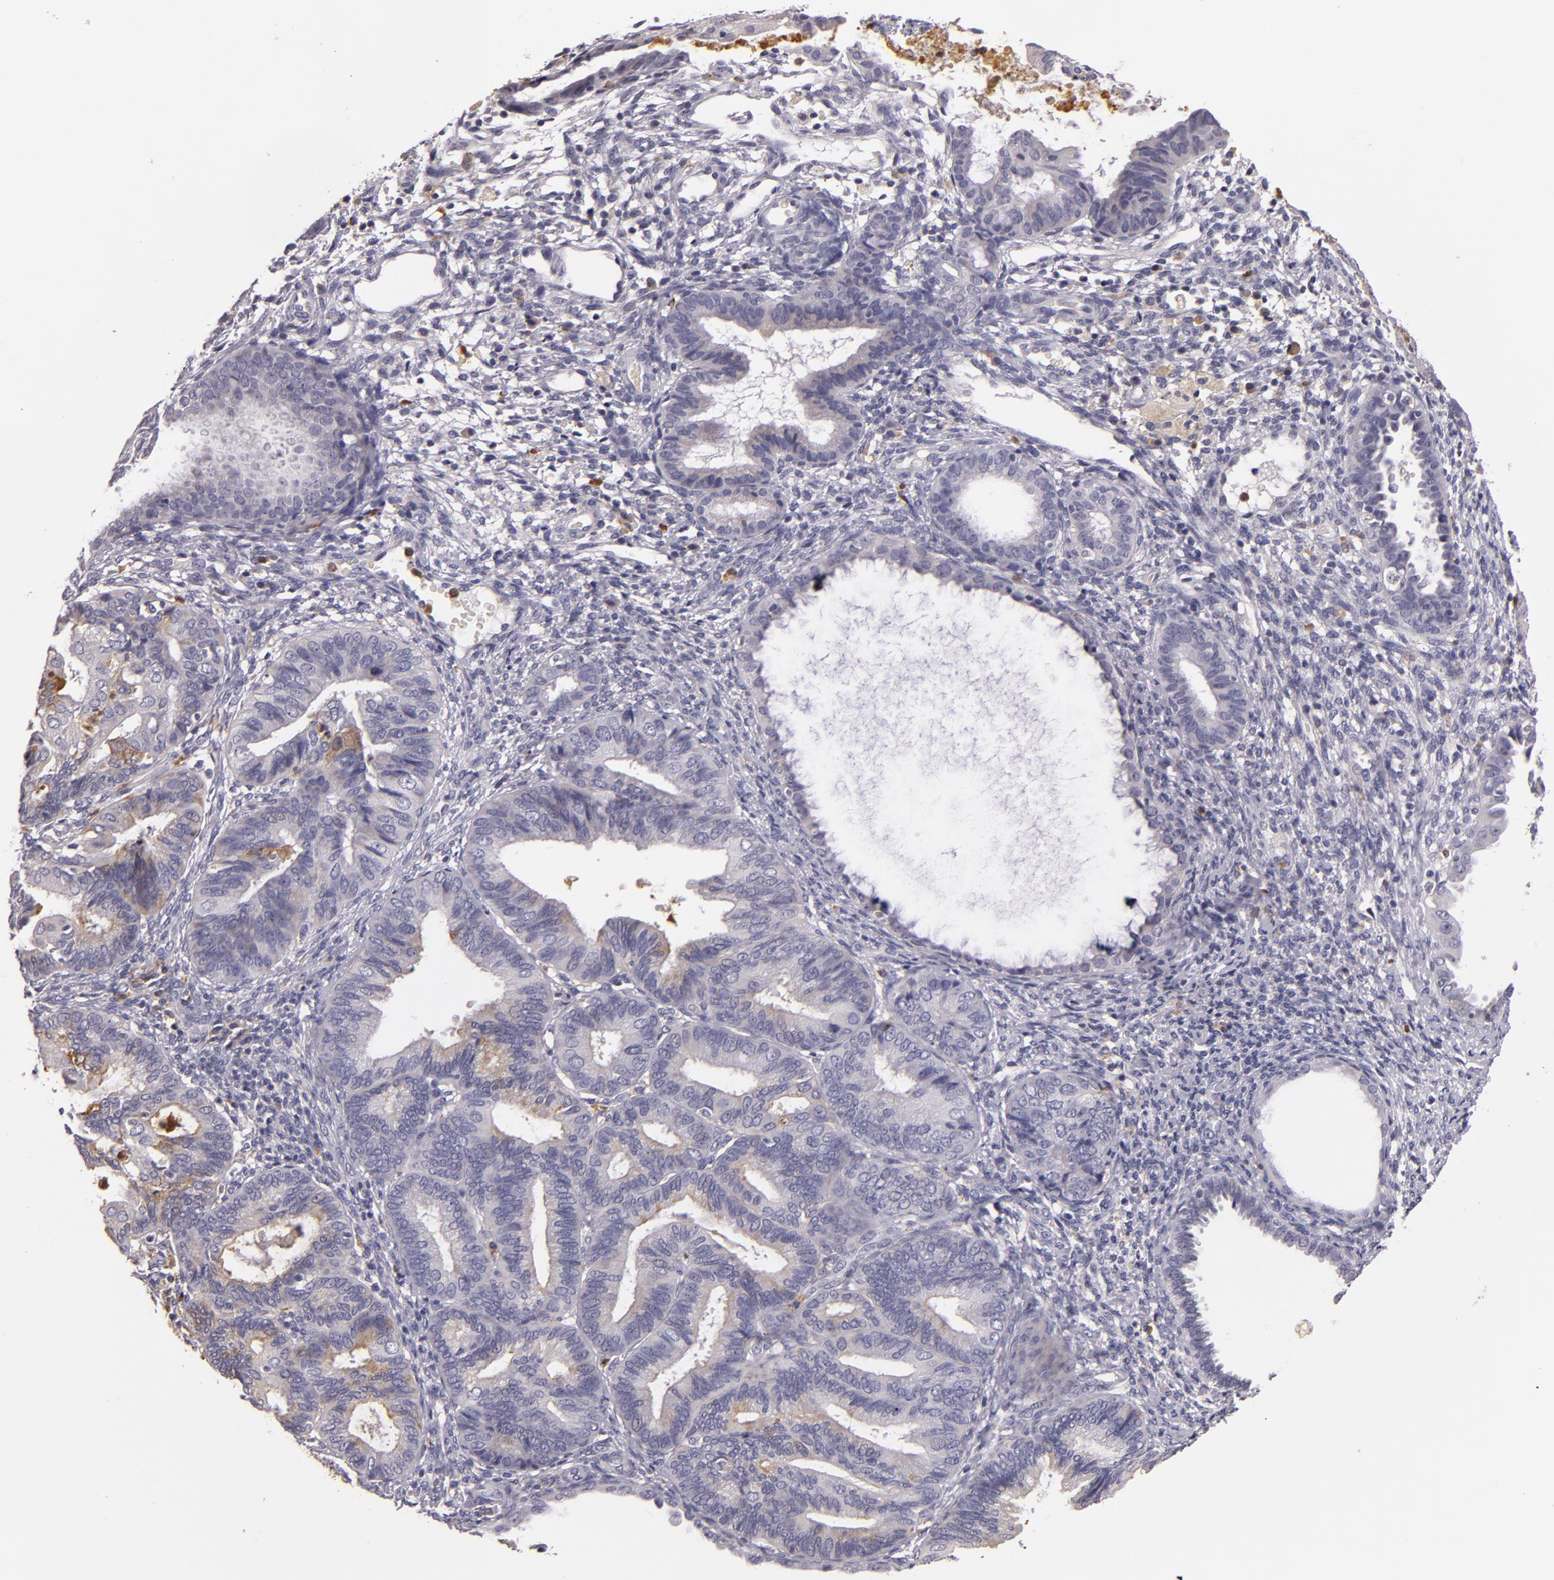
{"staining": {"intensity": "moderate", "quantity": "<25%", "location": "cytoplasmic/membranous"}, "tissue": "endometrial cancer", "cell_type": "Tumor cells", "image_type": "cancer", "snomed": [{"axis": "morphology", "description": "Adenocarcinoma, NOS"}, {"axis": "topography", "description": "Endometrium"}], "caption": "Immunohistochemical staining of adenocarcinoma (endometrial) demonstrates moderate cytoplasmic/membranous protein positivity in approximately <25% of tumor cells.", "gene": "TLR8", "patient": {"sex": "female", "age": 63}}